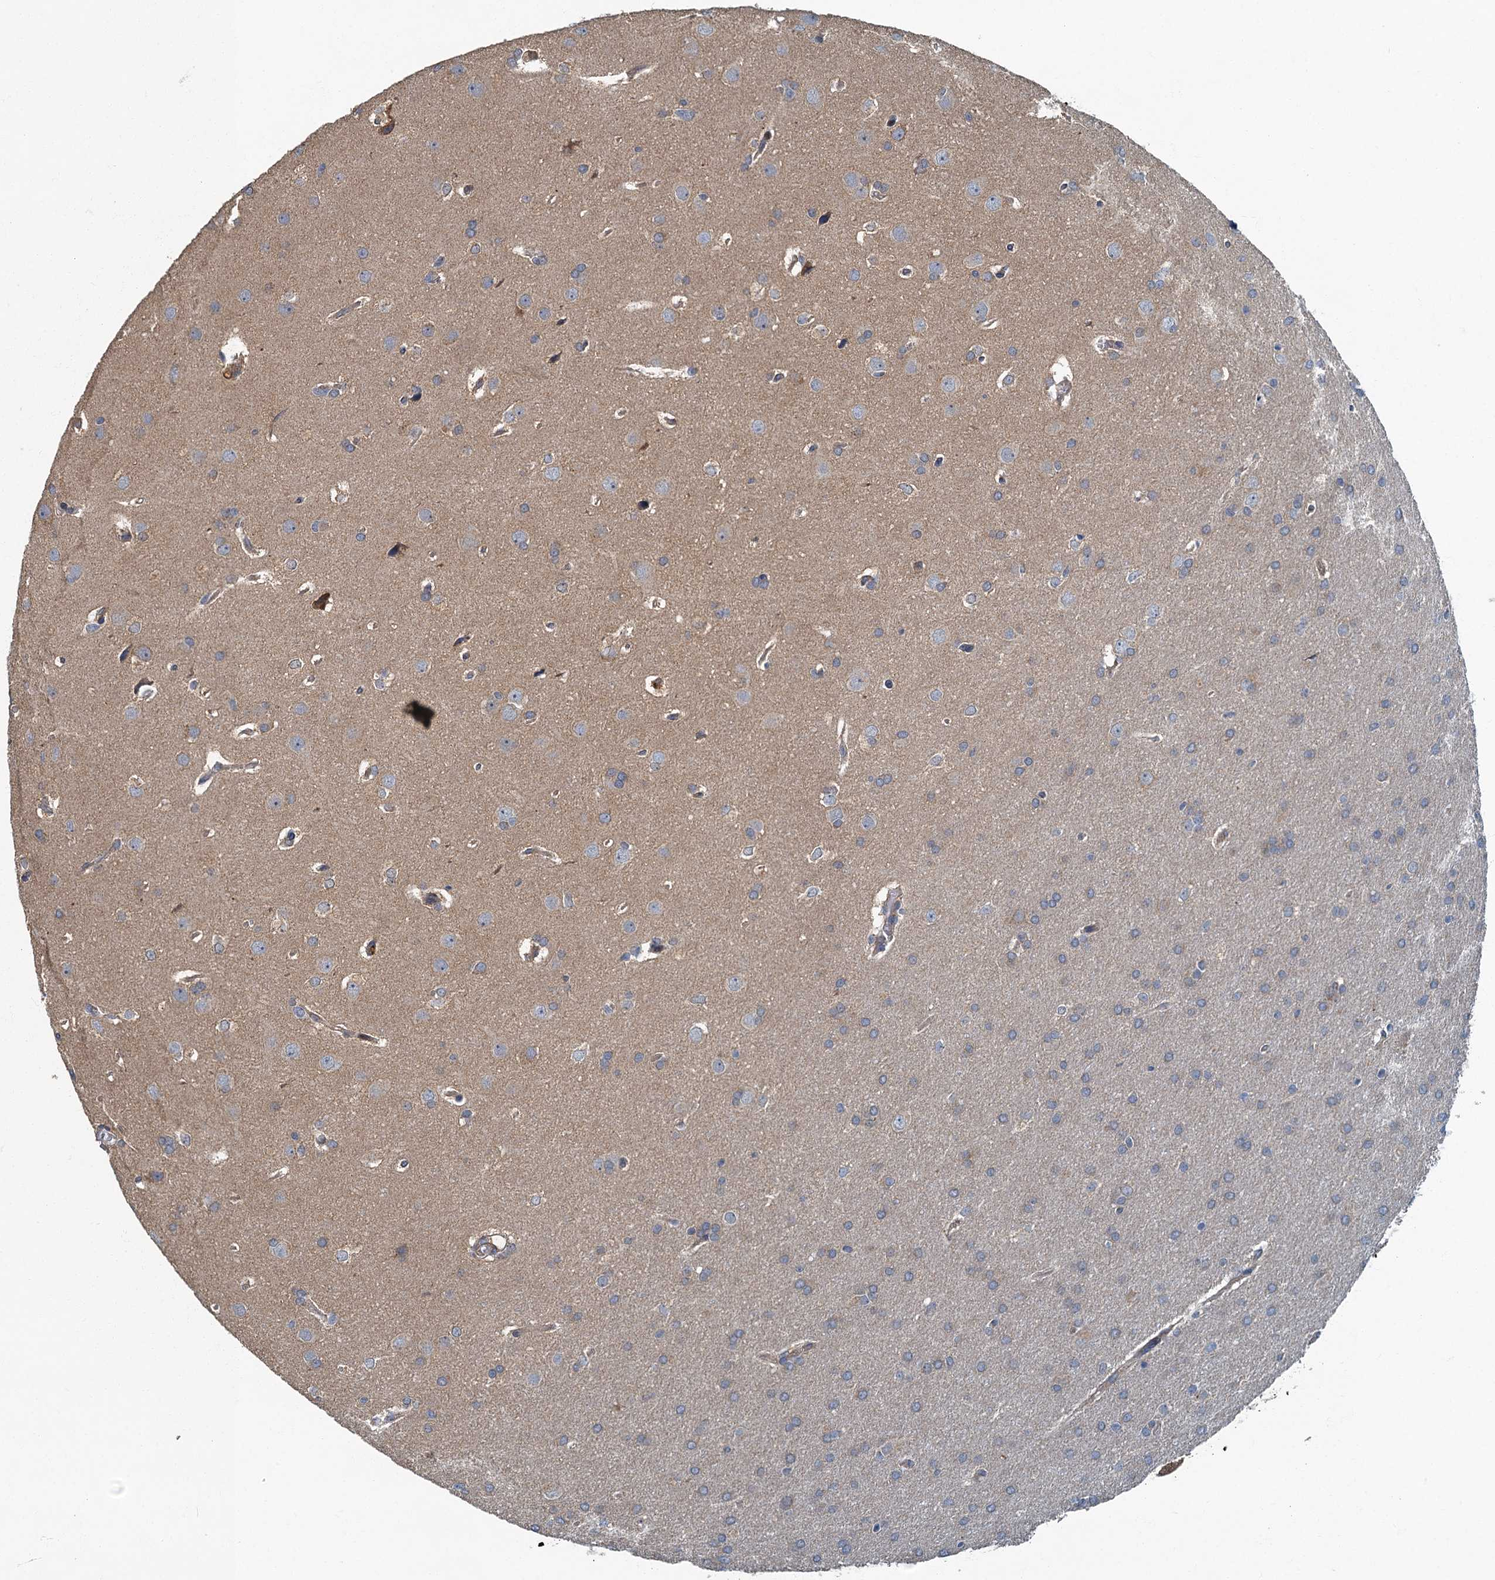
{"staining": {"intensity": "negative", "quantity": "none", "location": "none"}, "tissue": "glioma", "cell_type": "Tumor cells", "image_type": "cancer", "snomed": [{"axis": "morphology", "description": "Glioma, malignant, Low grade"}, {"axis": "topography", "description": "Brain"}], "caption": "A histopathology image of human glioma is negative for staining in tumor cells.", "gene": "DDX49", "patient": {"sex": "female", "age": 32}}